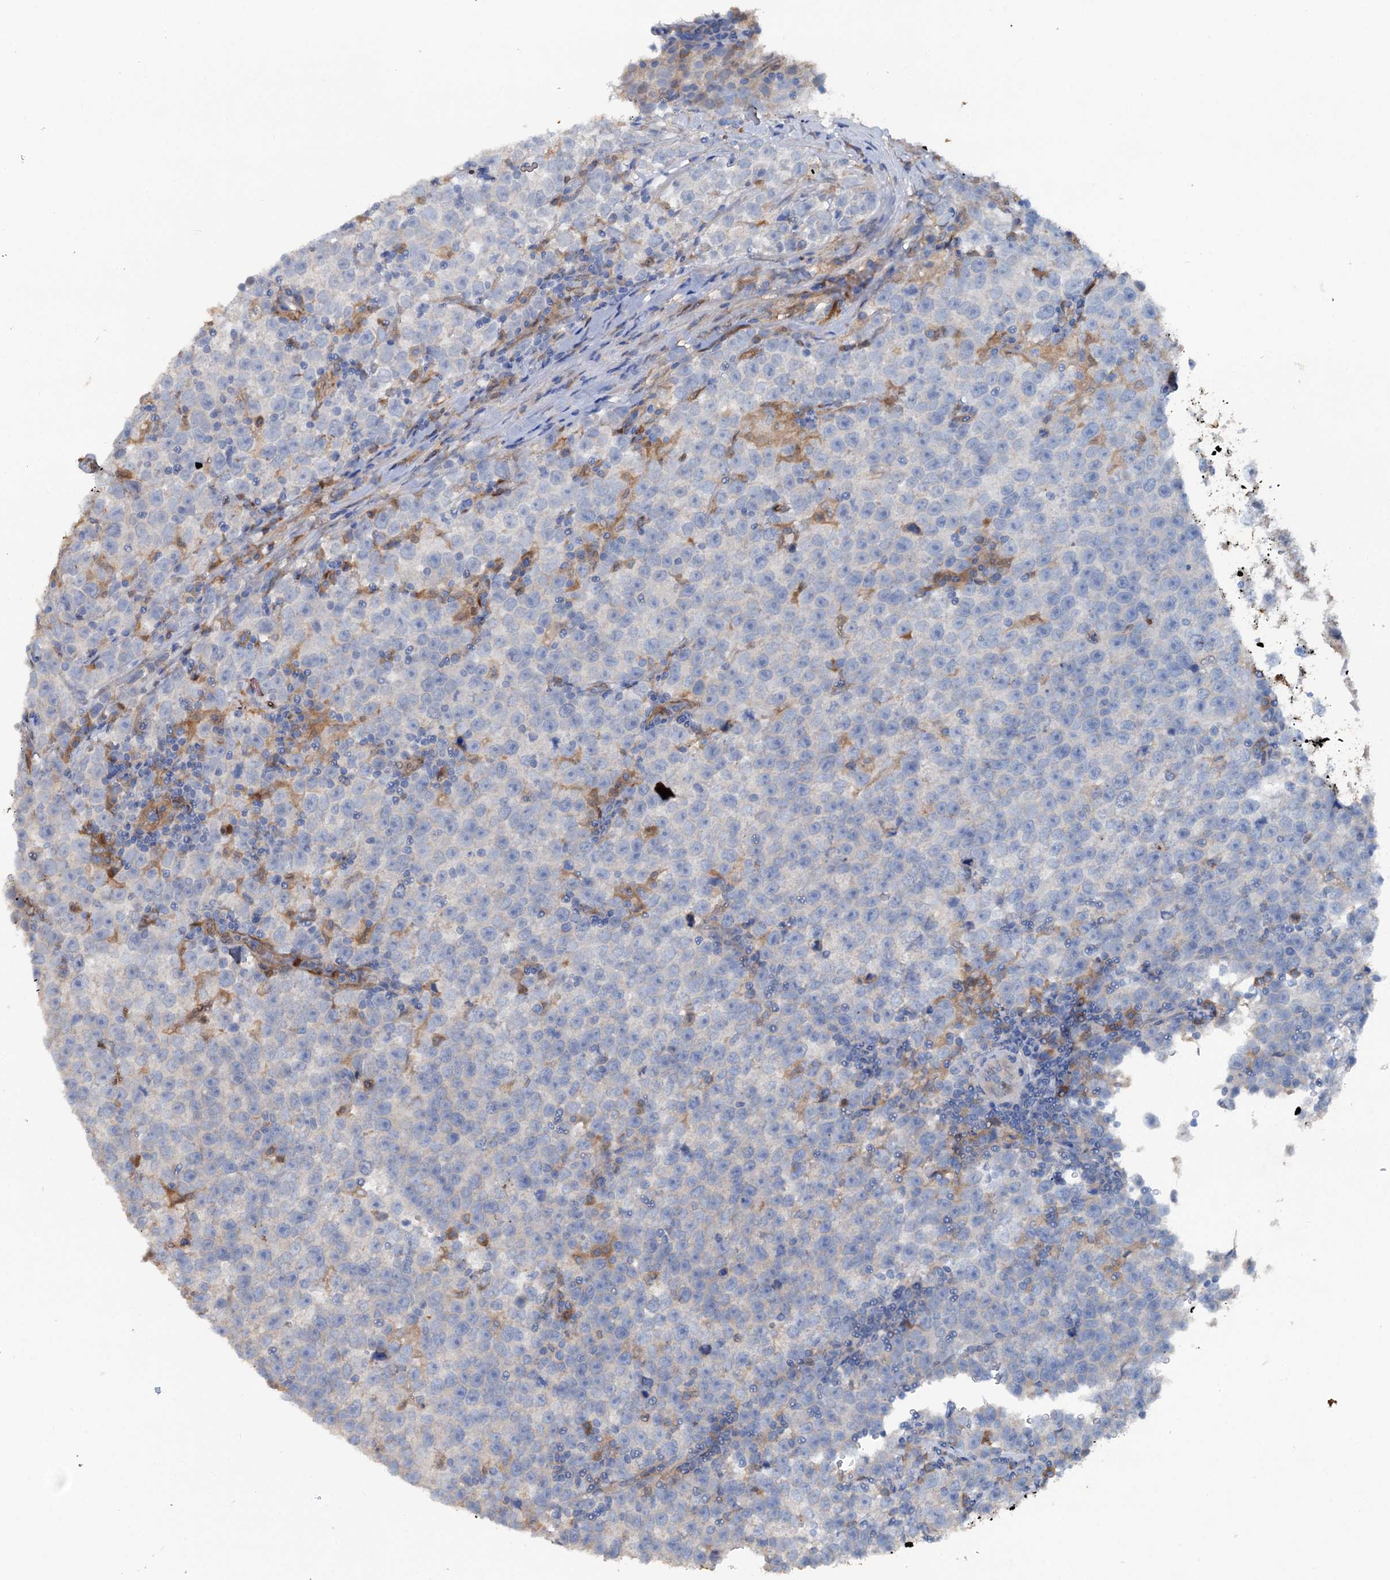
{"staining": {"intensity": "negative", "quantity": "none", "location": "none"}, "tissue": "testis cancer", "cell_type": "Tumor cells", "image_type": "cancer", "snomed": [{"axis": "morphology", "description": "Normal tissue, NOS"}, {"axis": "morphology", "description": "Seminoma, NOS"}, {"axis": "topography", "description": "Testis"}], "caption": "Immunohistochemistry (IHC) histopathology image of neoplastic tissue: testis cancer stained with DAB (3,3'-diaminobenzidine) demonstrates no significant protein staining in tumor cells.", "gene": "IL17RD", "patient": {"sex": "male", "age": 43}}